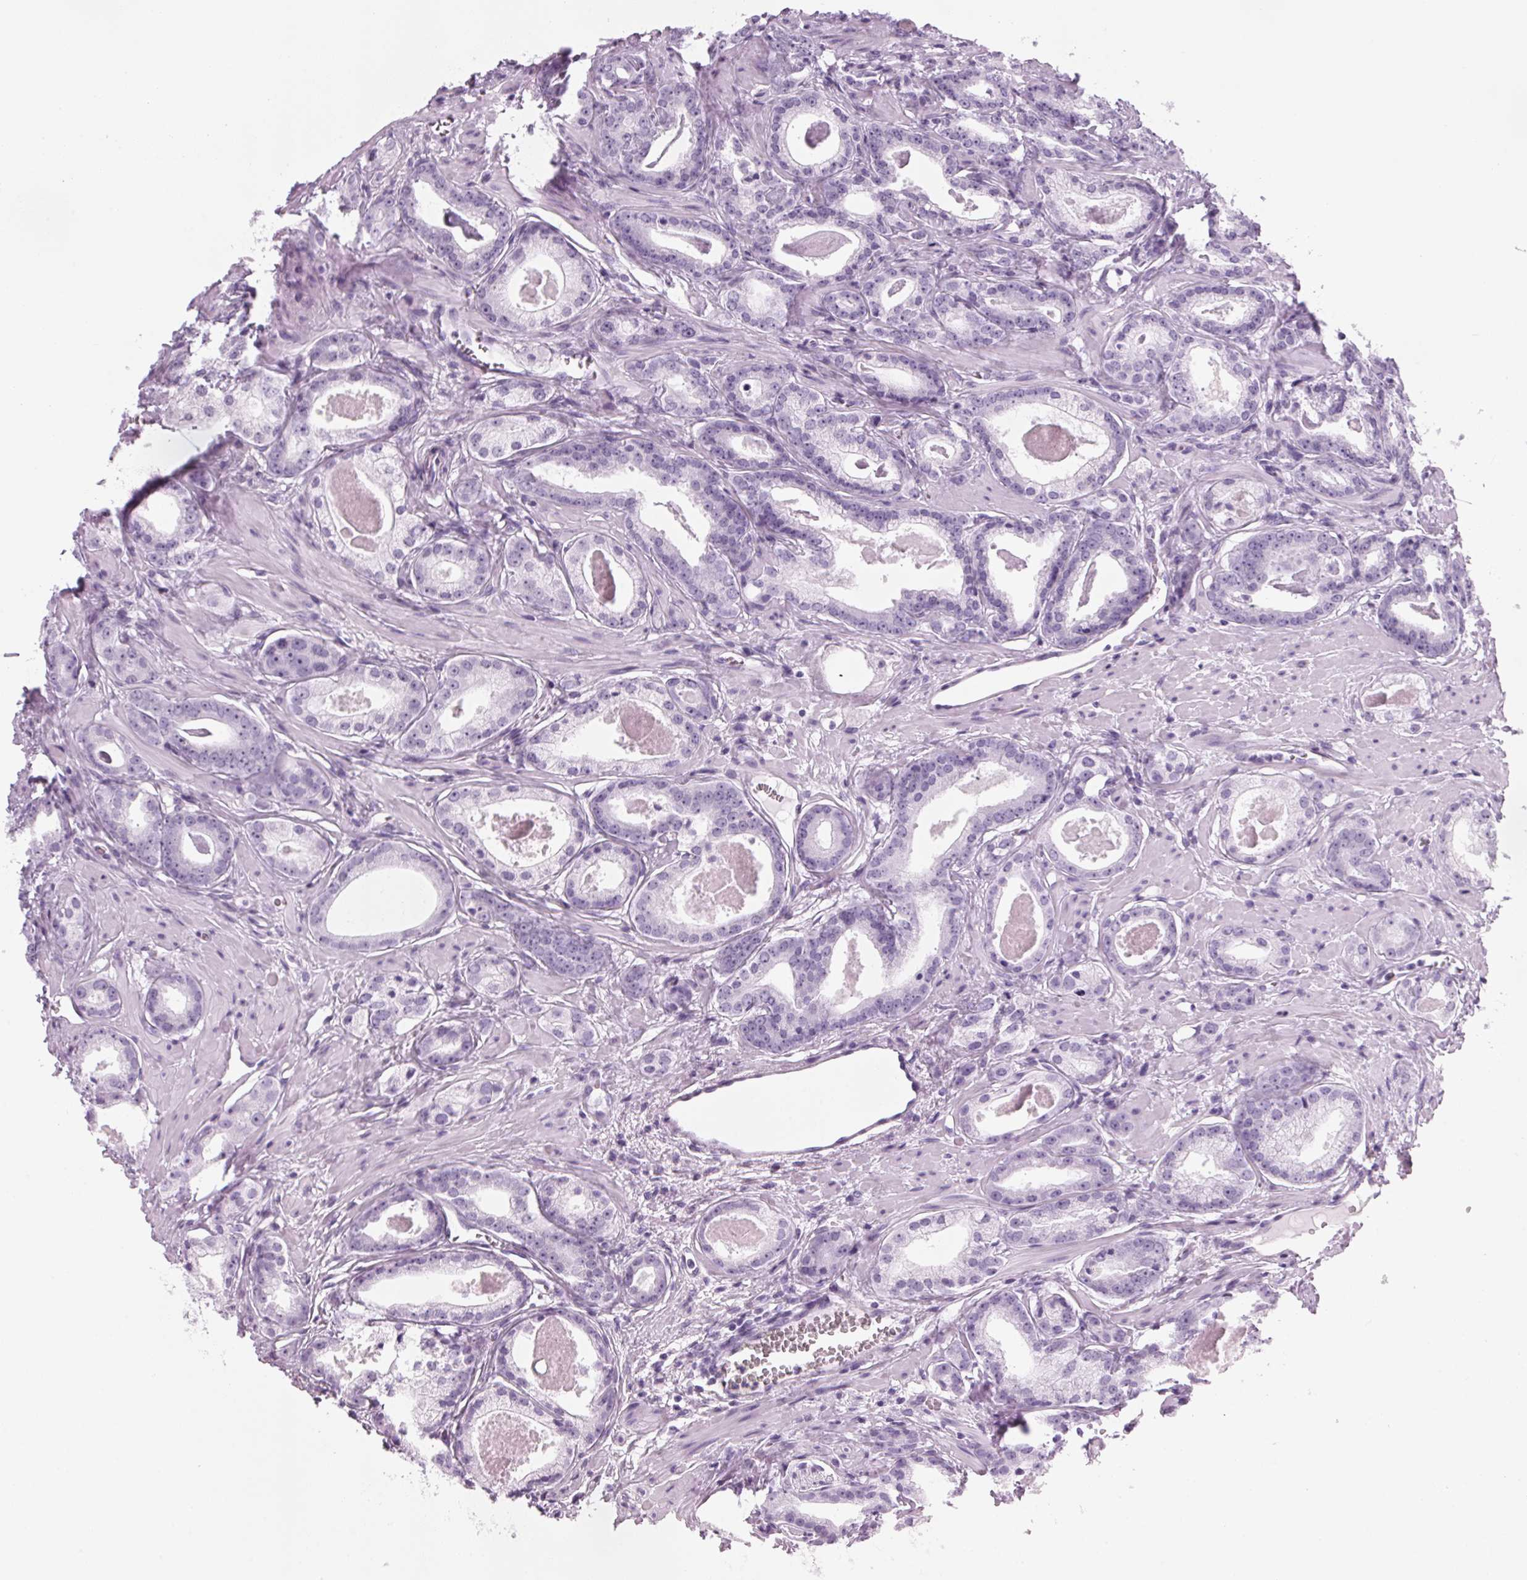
{"staining": {"intensity": "negative", "quantity": "none", "location": "none"}, "tissue": "prostate cancer", "cell_type": "Tumor cells", "image_type": "cancer", "snomed": [{"axis": "morphology", "description": "Adenocarcinoma, NOS"}, {"axis": "morphology", "description": "Adenocarcinoma, Low grade"}, {"axis": "topography", "description": "Prostate"}], "caption": "The image exhibits no staining of tumor cells in prostate low-grade adenocarcinoma.", "gene": "DNTTIP2", "patient": {"sex": "male", "age": 64}}